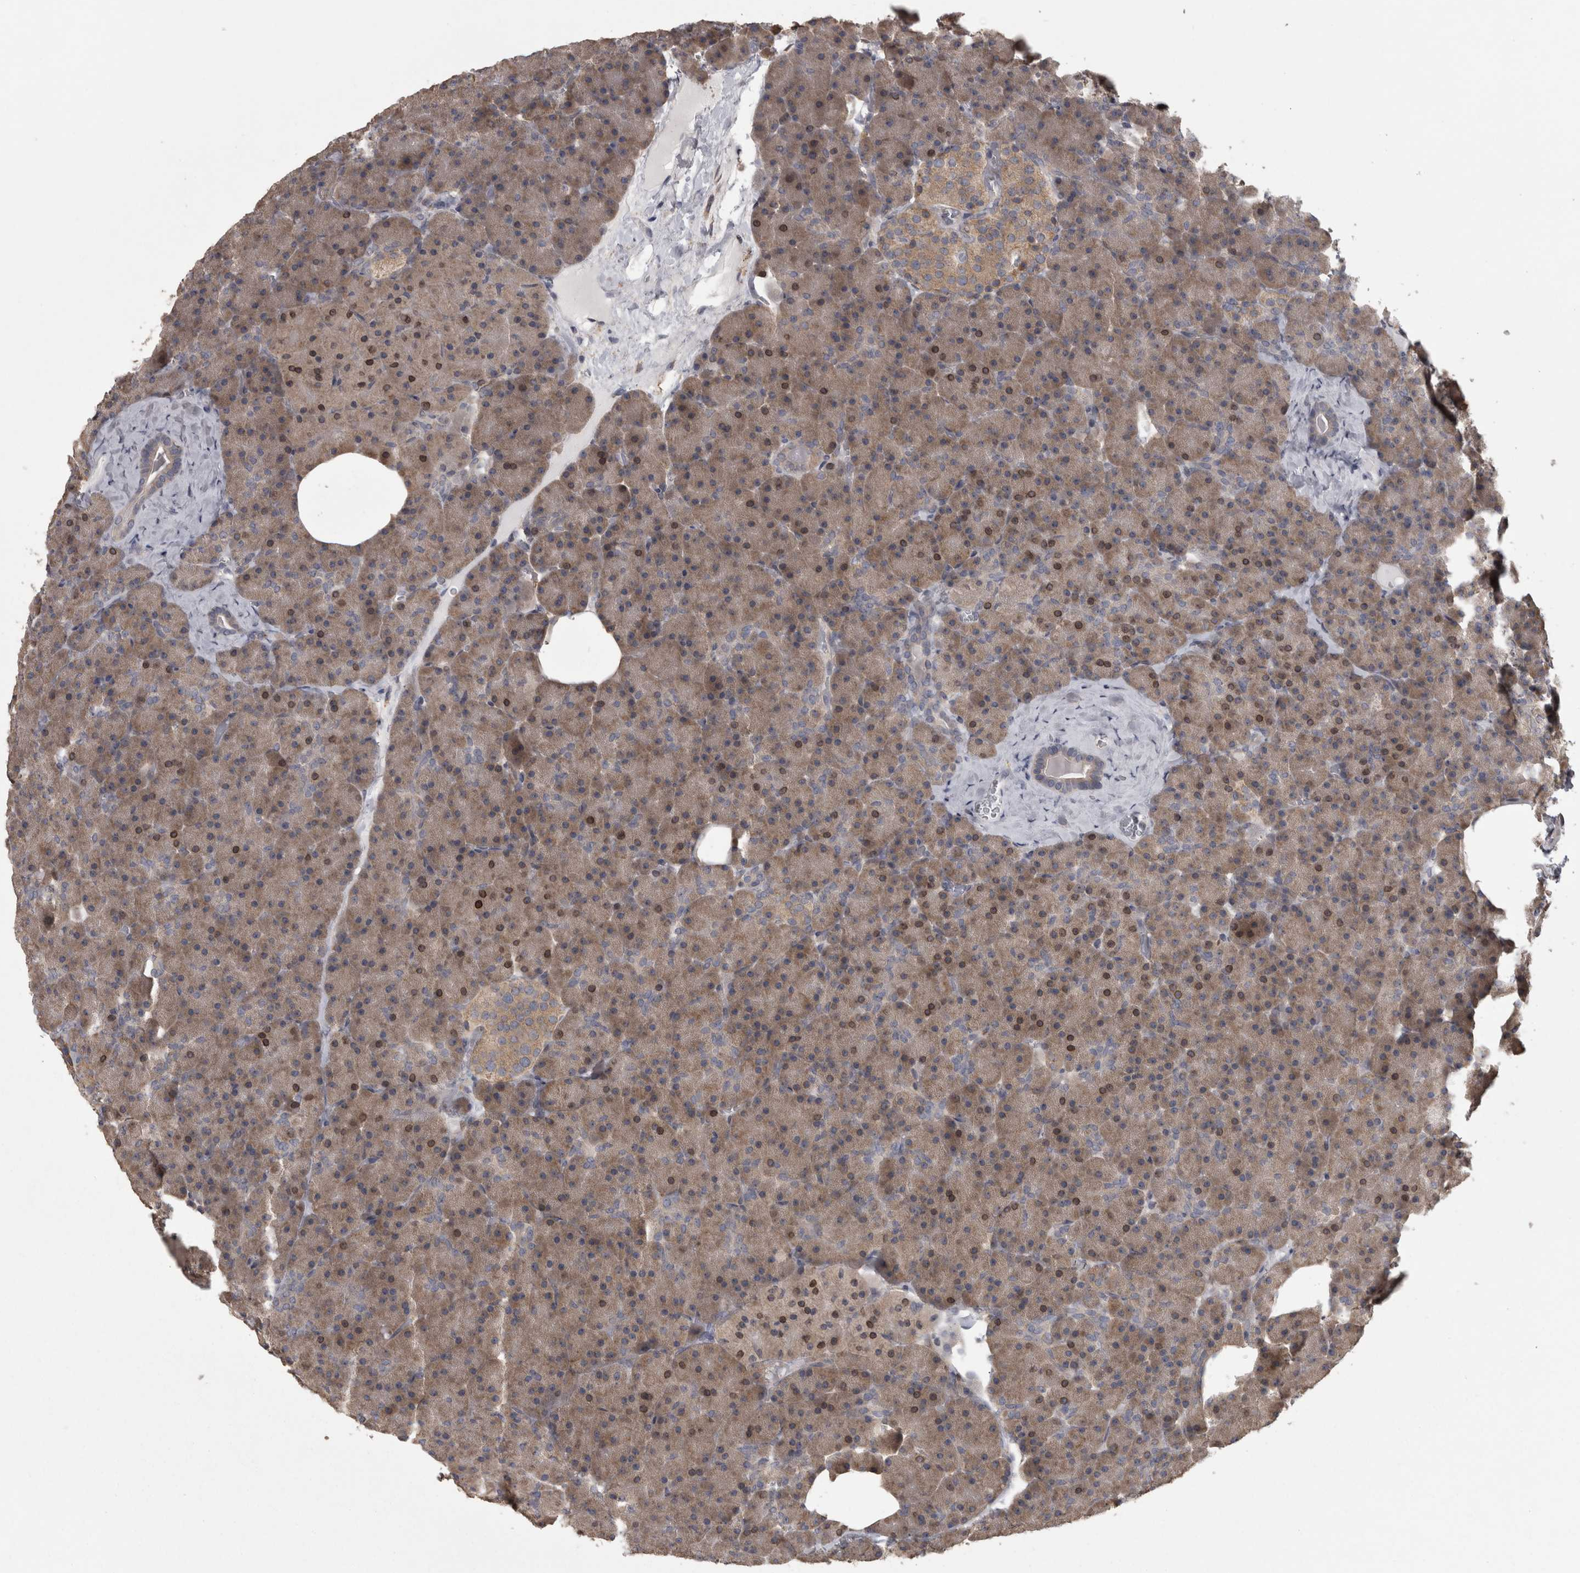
{"staining": {"intensity": "moderate", "quantity": "25%-75%", "location": "cytoplasmic/membranous,nuclear"}, "tissue": "pancreas", "cell_type": "Exocrine glandular cells", "image_type": "normal", "snomed": [{"axis": "morphology", "description": "Normal tissue, NOS"}, {"axis": "morphology", "description": "Carcinoid, malignant, NOS"}, {"axis": "topography", "description": "Pancreas"}], "caption": "Exocrine glandular cells exhibit medium levels of moderate cytoplasmic/membranous,nuclear staining in approximately 25%-75% of cells in unremarkable pancreas.", "gene": "RAB29", "patient": {"sex": "female", "age": 35}}